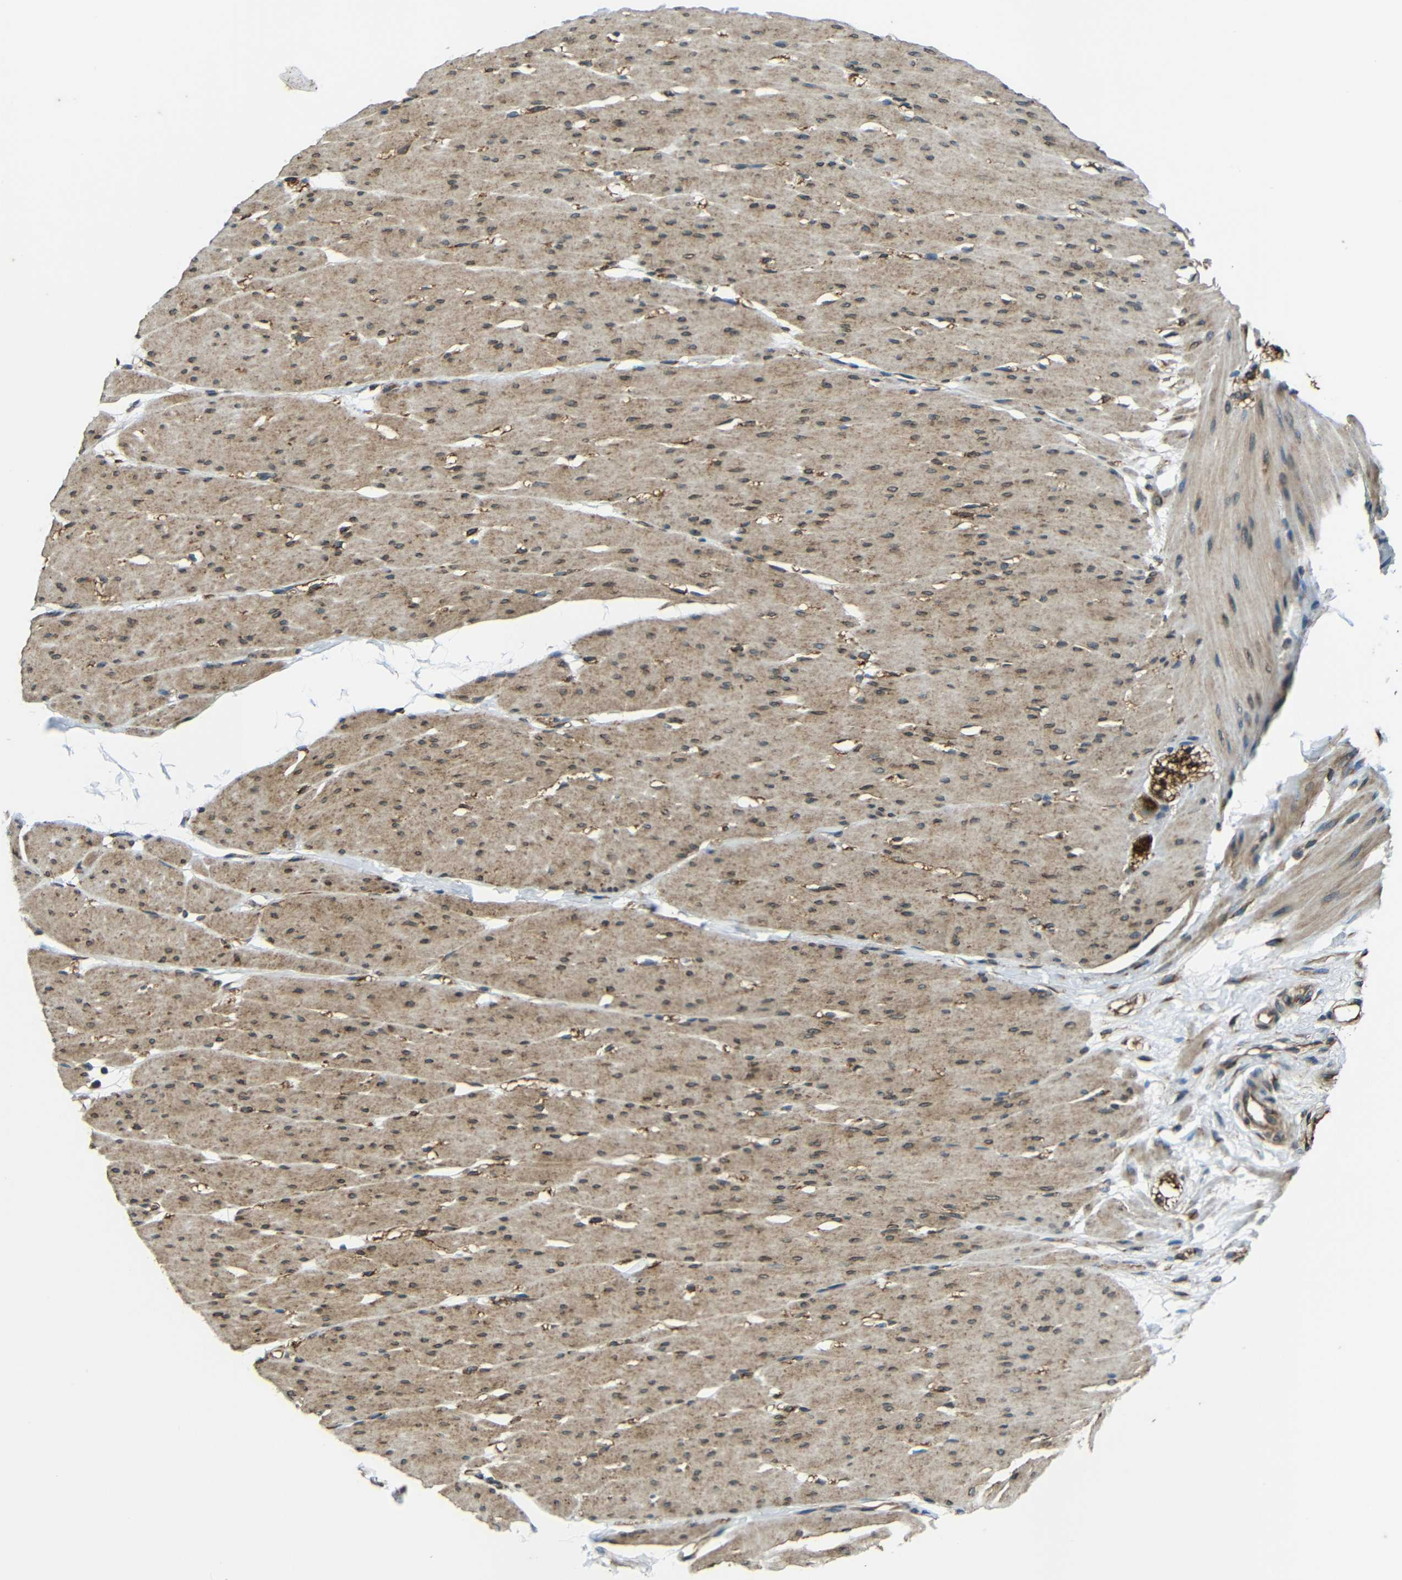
{"staining": {"intensity": "moderate", "quantity": "25%-75%", "location": "cytoplasmic/membranous"}, "tissue": "smooth muscle", "cell_type": "Smooth muscle cells", "image_type": "normal", "snomed": [{"axis": "morphology", "description": "Normal tissue, NOS"}, {"axis": "topography", "description": "Smooth muscle"}, {"axis": "topography", "description": "Colon"}], "caption": "A high-resolution histopathology image shows IHC staining of unremarkable smooth muscle, which demonstrates moderate cytoplasmic/membranous expression in about 25%-75% of smooth muscle cells. The staining was performed using DAB (3,3'-diaminobenzidine), with brown indicating positive protein expression. Nuclei are stained blue with hematoxylin.", "gene": "VAPB", "patient": {"sex": "male", "age": 67}}